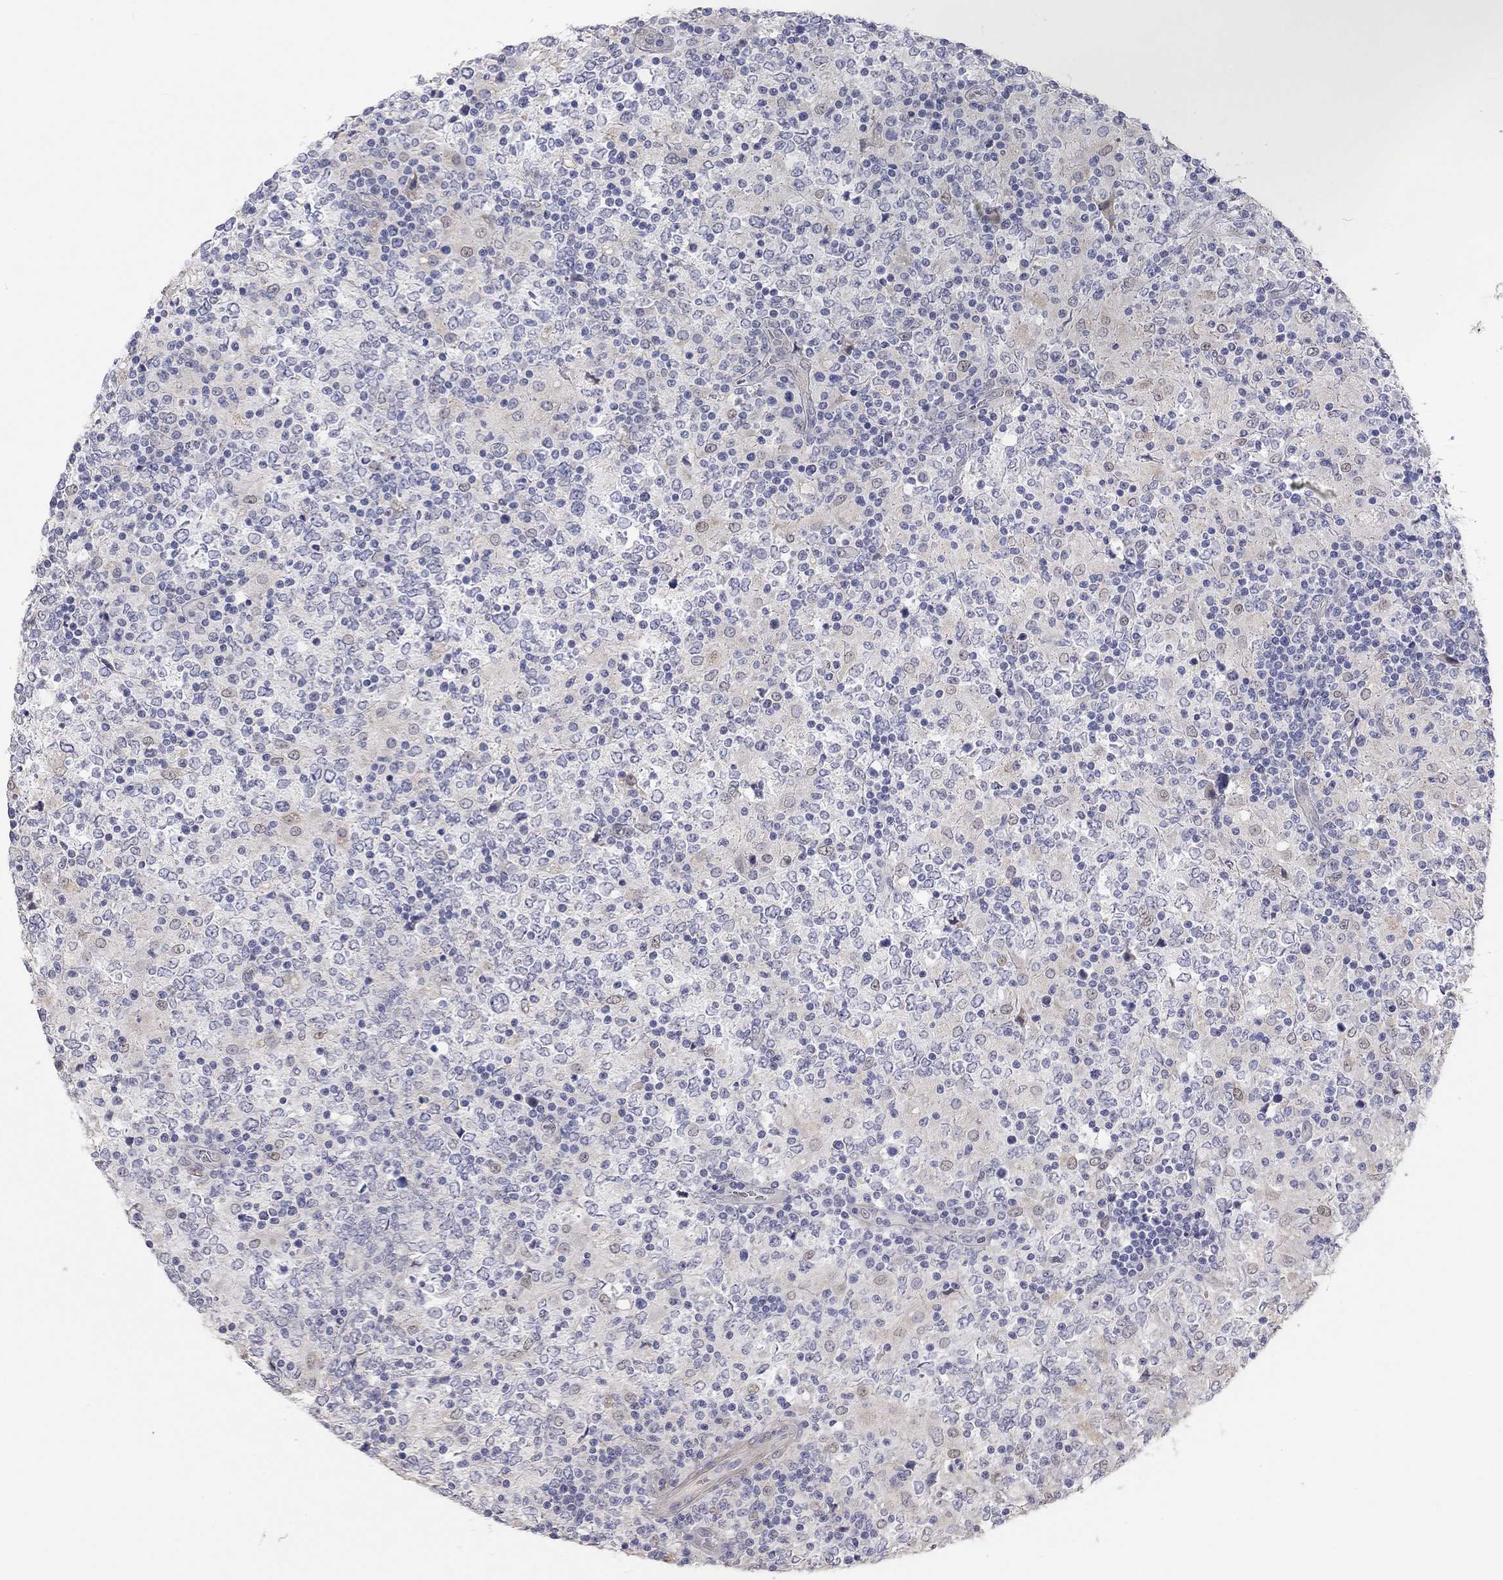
{"staining": {"intensity": "negative", "quantity": "none", "location": "none"}, "tissue": "lymphoma", "cell_type": "Tumor cells", "image_type": "cancer", "snomed": [{"axis": "morphology", "description": "Malignant lymphoma, non-Hodgkin's type, High grade"}, {"axis": "topography", "description": "Lymph node"}], "caption": "Immunohistochemical staining of human lymphoma demonstrates no significant expression in tumor cells.", "gene": "PAPSS2", "patient": {"sex": "female", "age": 84}}